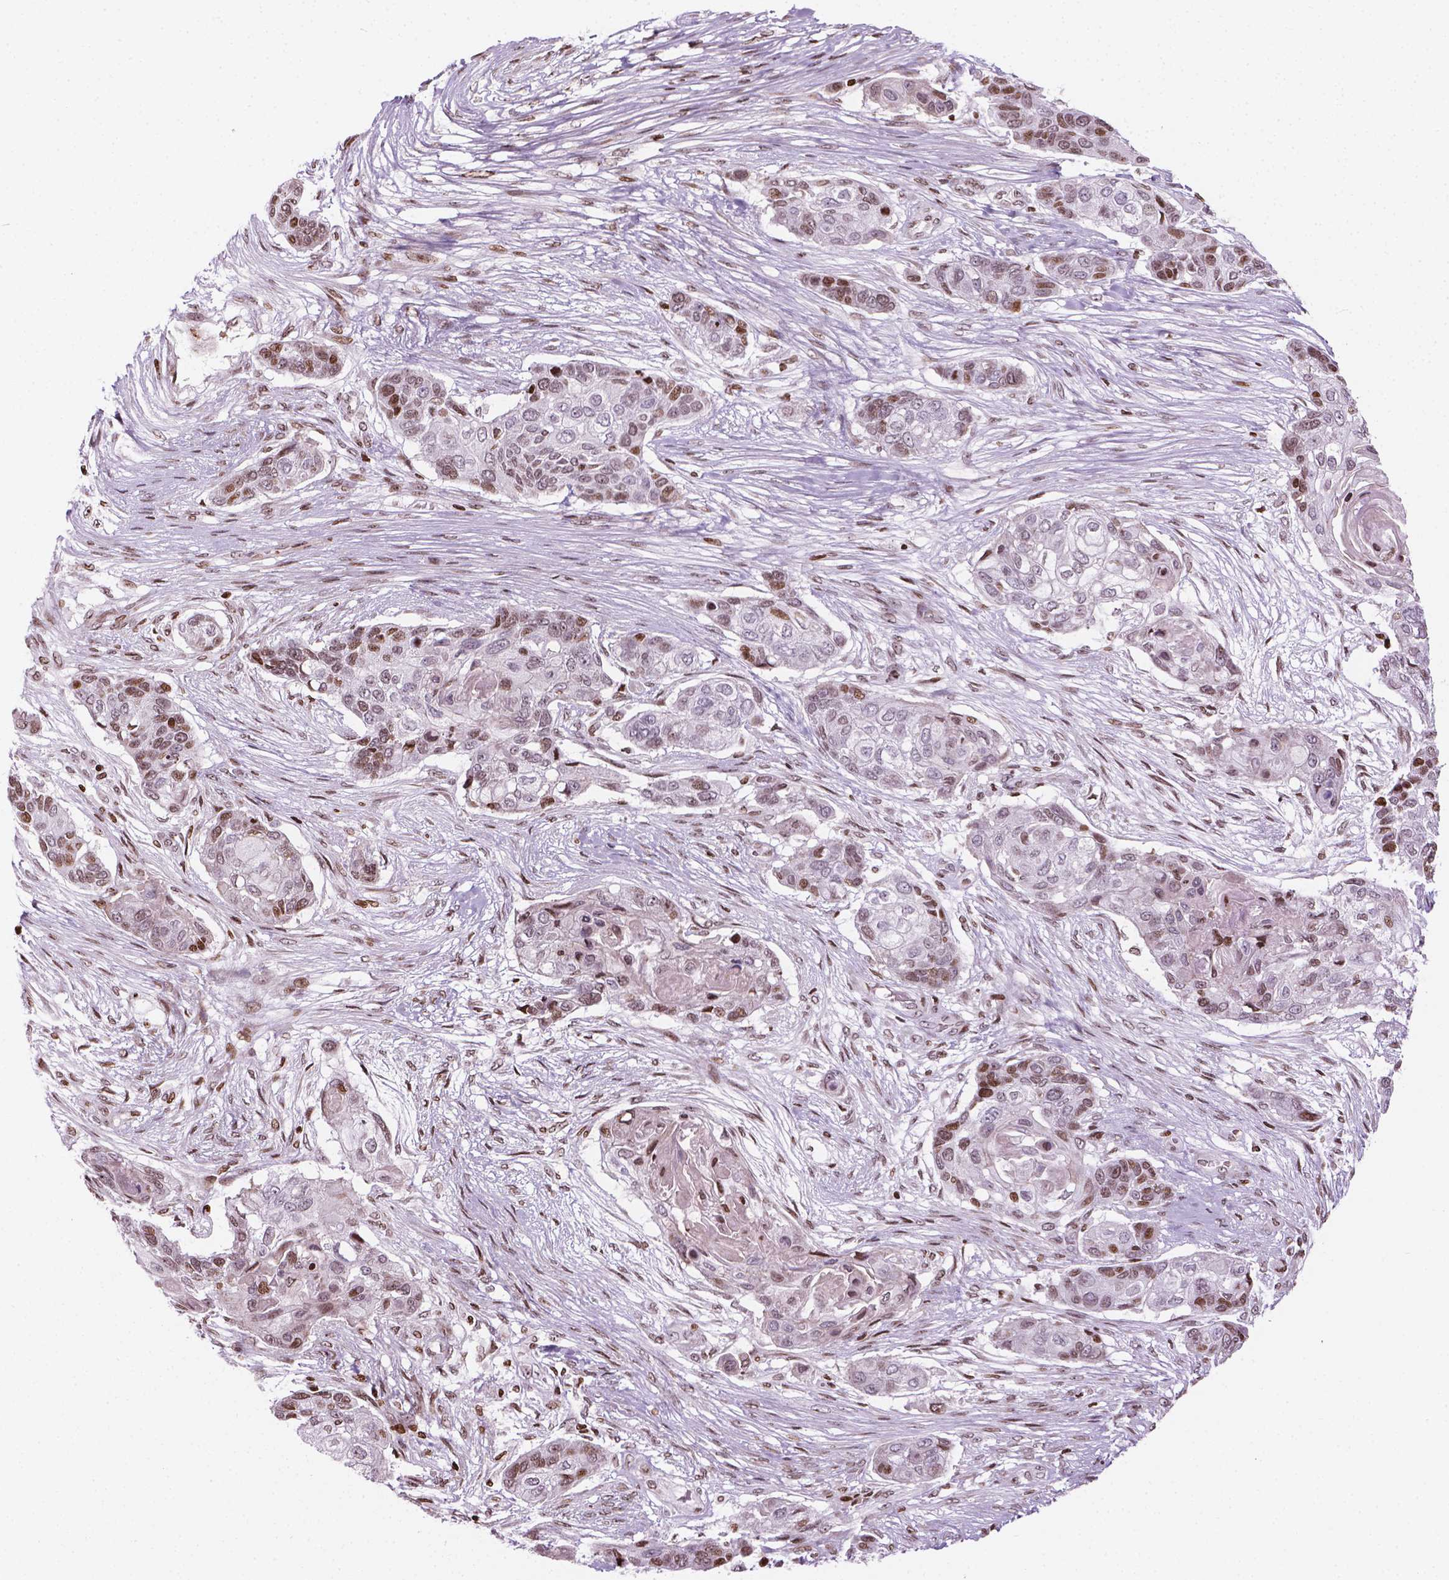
{"staining": {"intensity": "moderate", "quantity": "25%-75%", "location": "nuclear"}, "tissue": "lung cancer", "cell_type": "Tumor cells", "image_type": "cancer", "snomed": [{"axis": "morphology", "description": "Squamous cell carcinoma, NOS"}, {"axis": "topography", "description": "Lung"}], "caption": "Protein staining of lung squamous cell carcinoma tissue reveals moderate nuclear expression in about 25%-75% of tumor cells.", "gene": "PIP4K2A", "patient": {"sex": "male", "age": 69}}